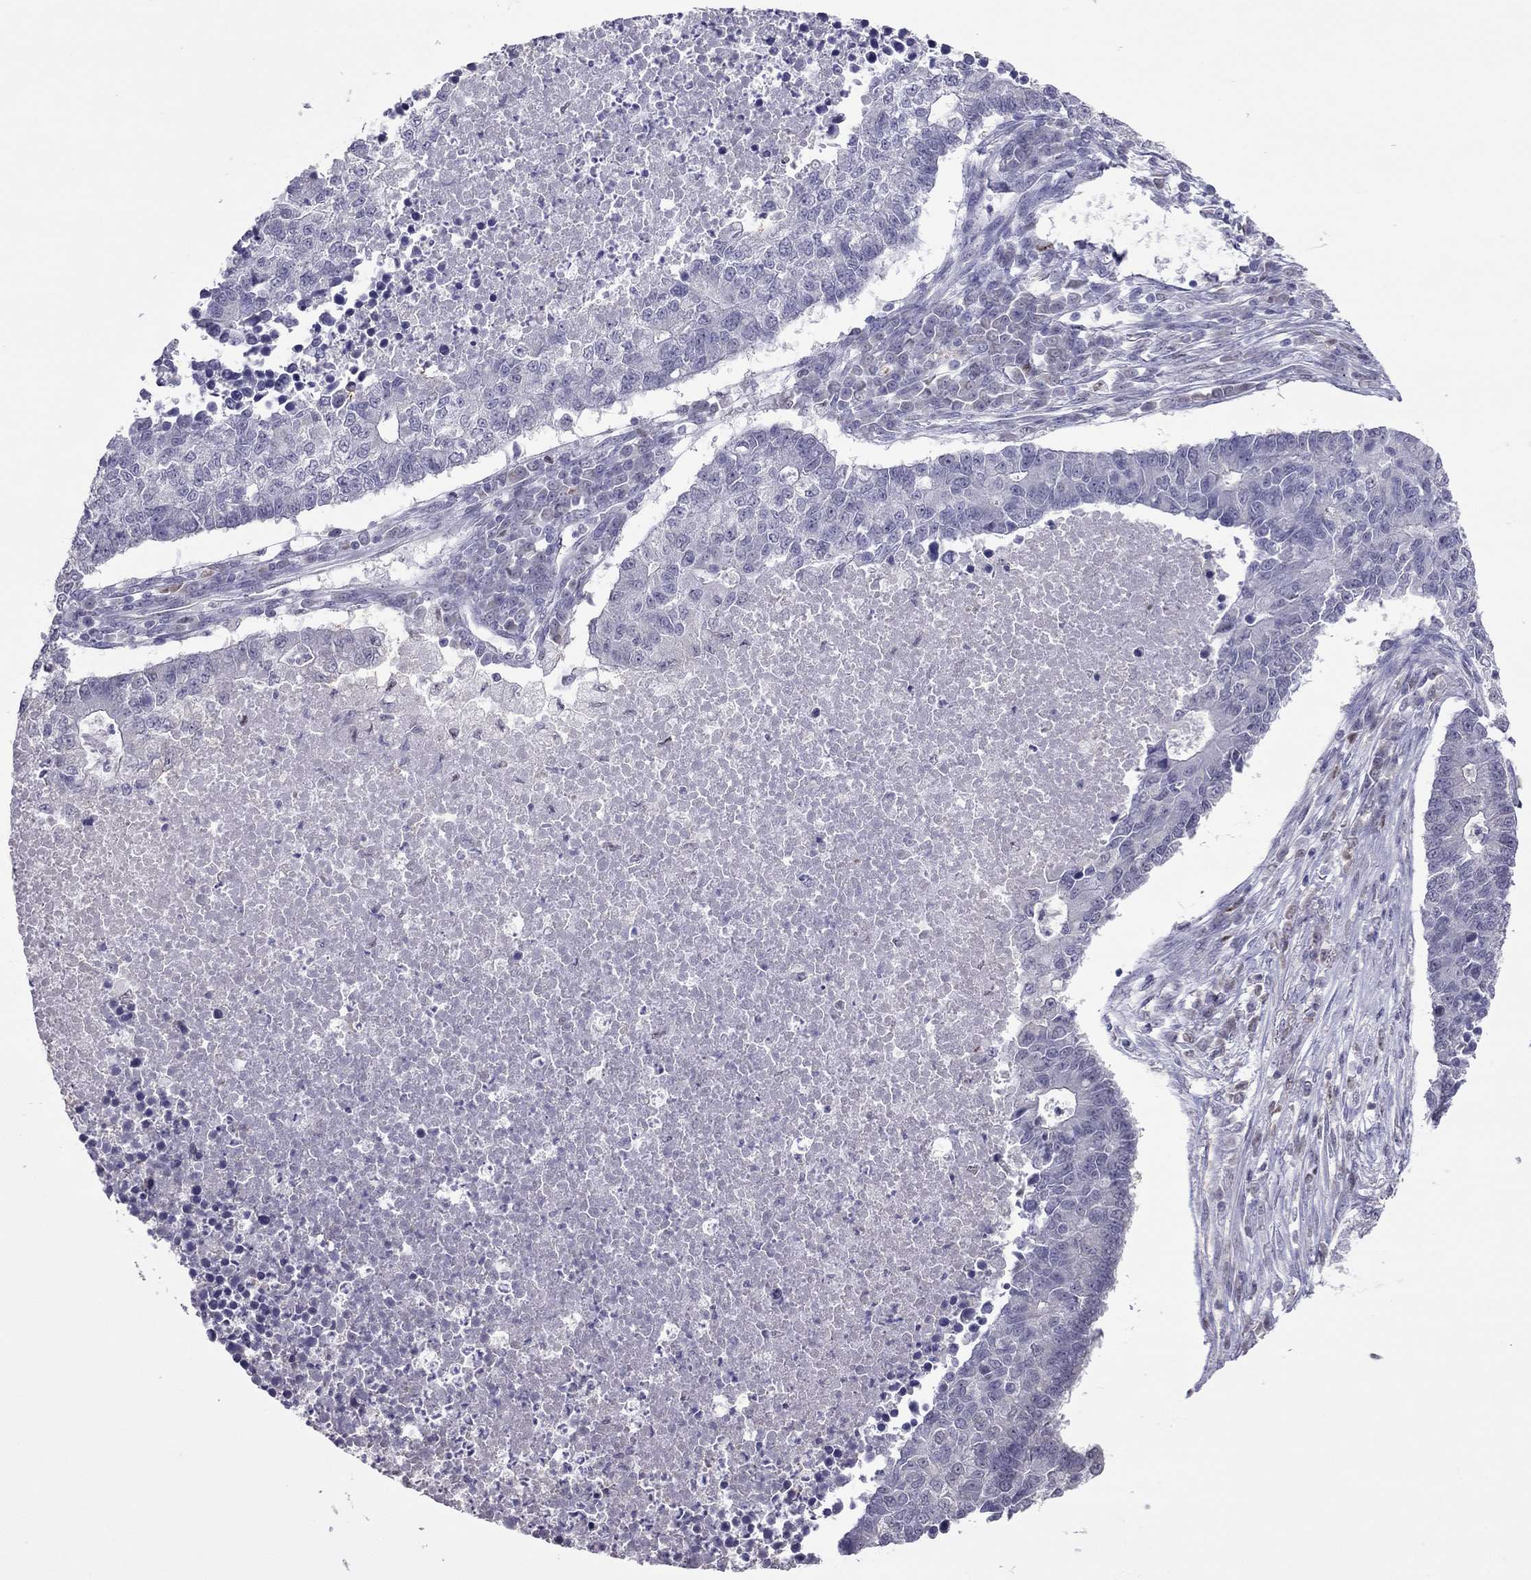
{"staining": {"intensity": "negative", "quantity": "none", "location": "none"}, "tissue": "lung cancer", "cell_type": "Tumor cells", "image_type": "cancer", "snomed": [{"axis": "morphology", "description": "Adenocarcinoma, NOS"}, {"axis": "topography", "description": "Lung"}], "caption": "An IHC image of lung cancer (adenocarcinoma) is shown. There is no staining in tumor cells of lung cancer (adenocarcinoma). (DAB IHC visualized using brightfield microscopy, high magnification).", "gene": "SPINT3", "patient": {"sex": "male", "age": 57}}